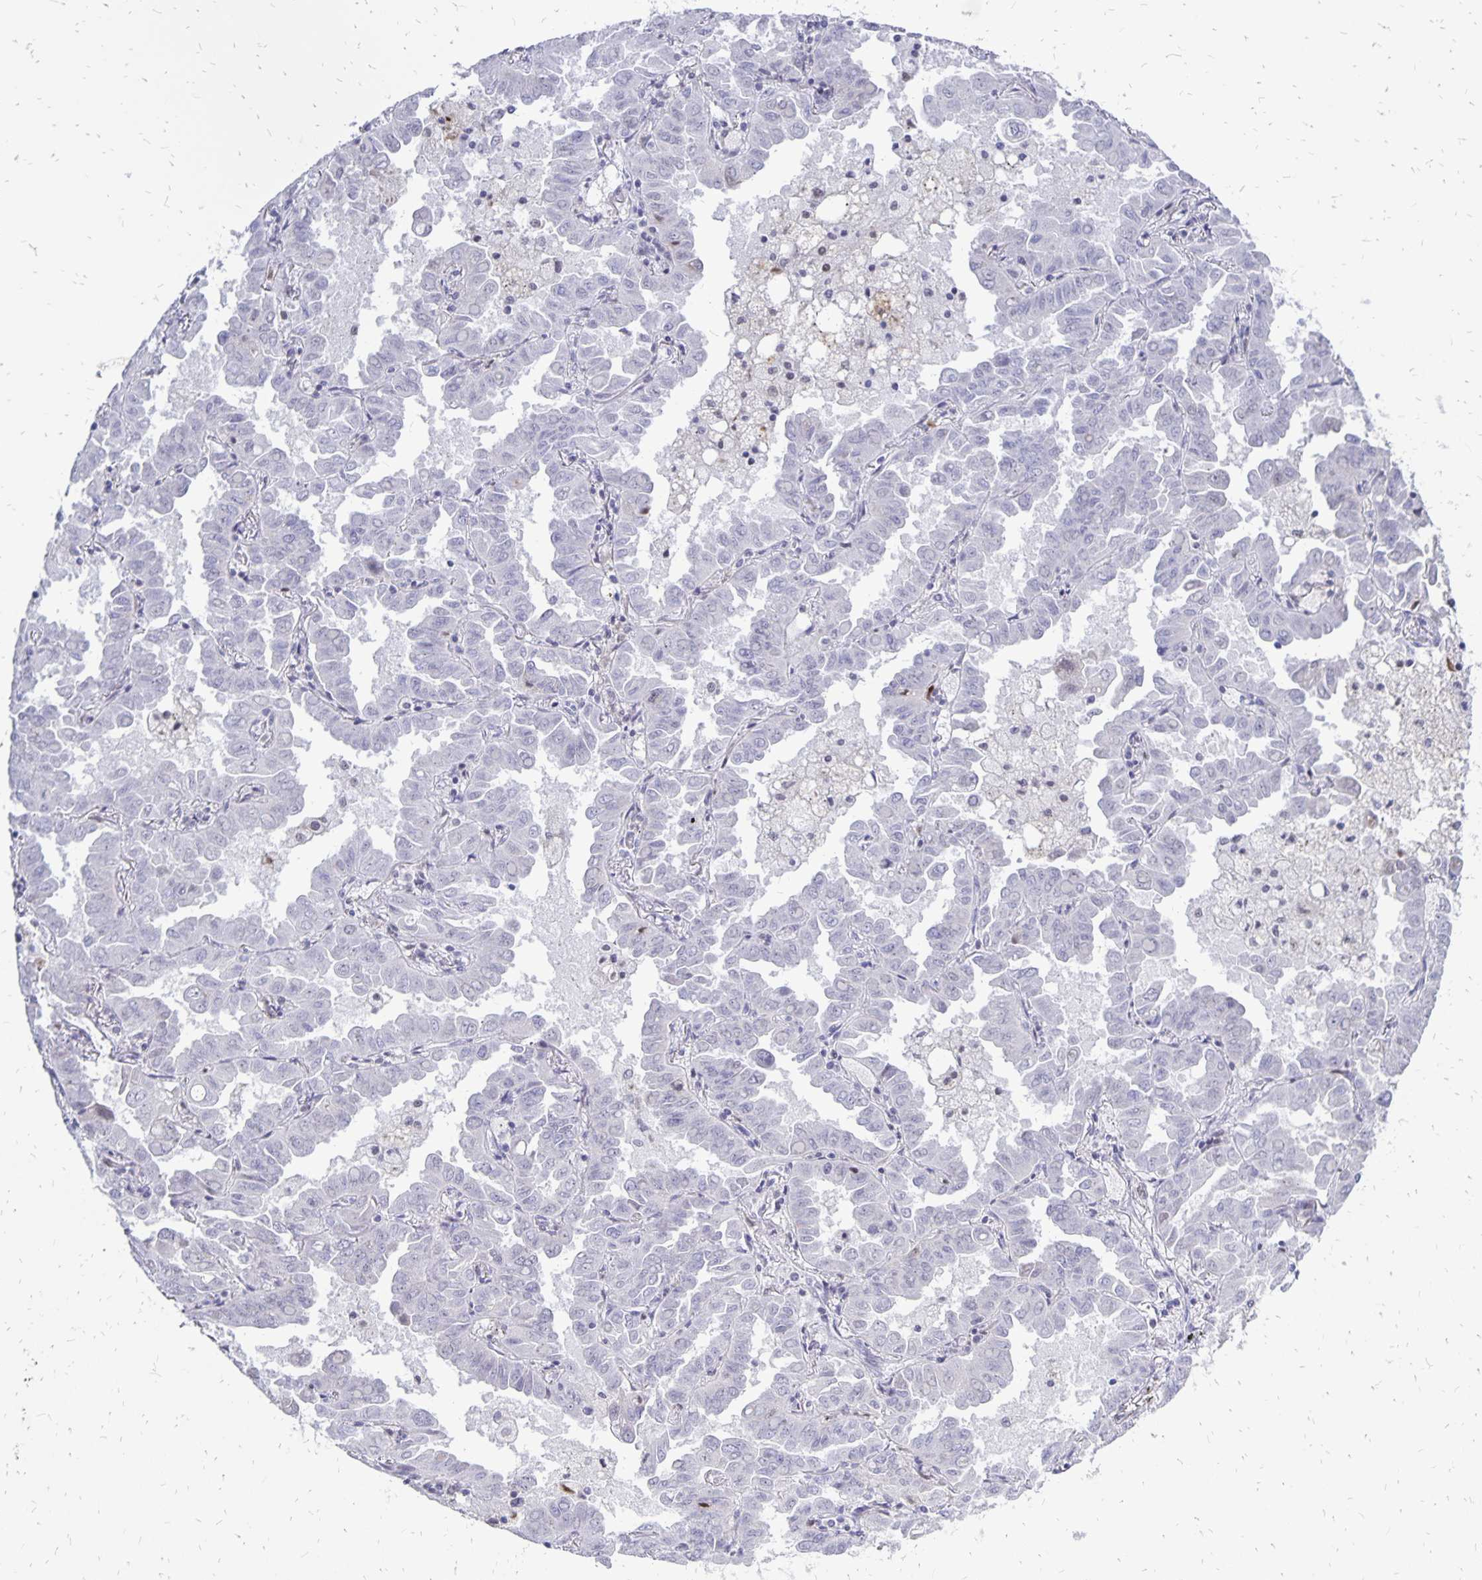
{"staining": {"intensity": "negative", "quantity": "none", "location": "none"}, "tissue": "lung cancer", "cell_type": "Tumor cells", "image_type": "cancer", "snomed": [{"axis": "morphology", "description": "Adenocarcinoma, NOS"}, {"axis": "topography", "description": "Lung"}], "caption": "This is an IHC histopathology image of lung cancer. There is no positivity in tumor cells.", "gene": "DCK", "patient": {"sex": "male", "age": 64}}